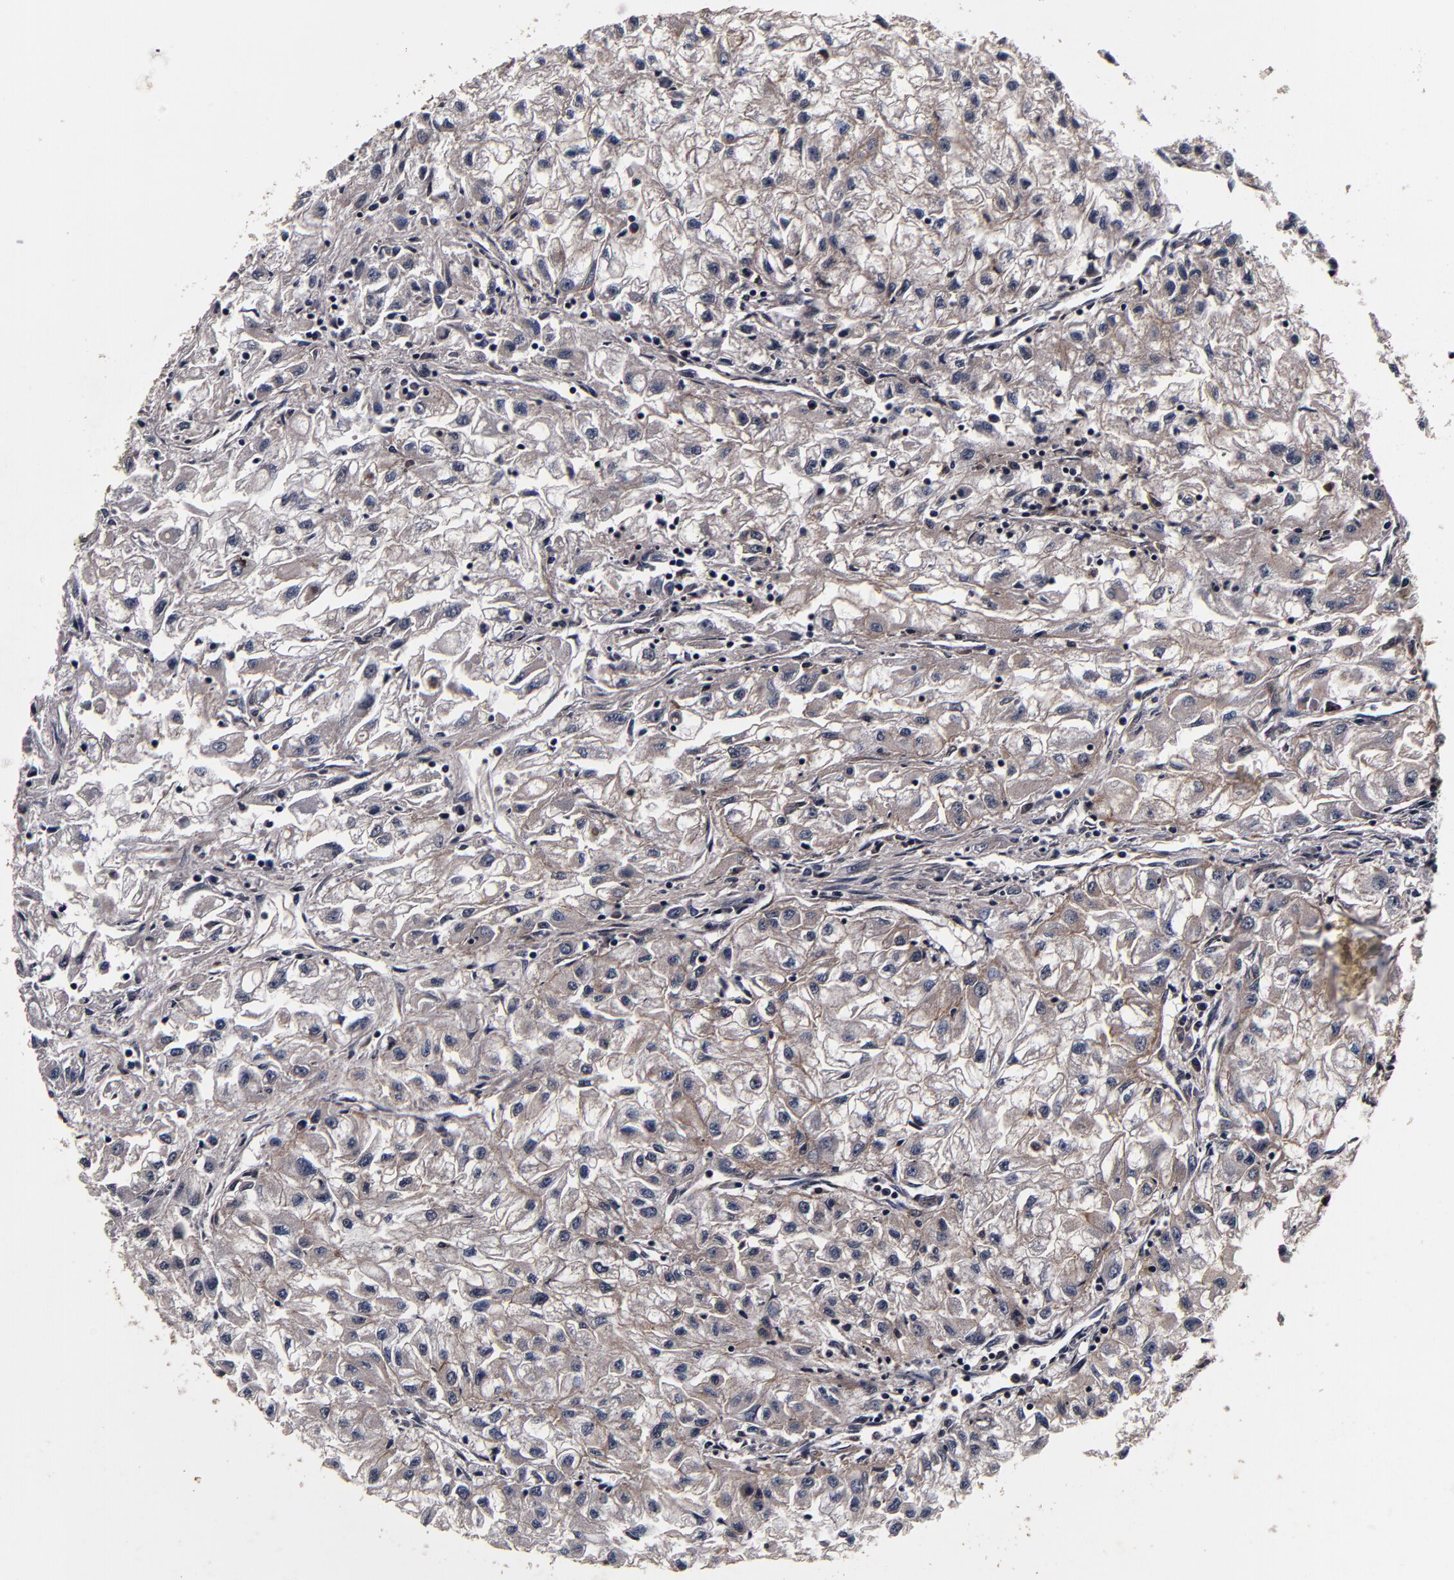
{"staining": {"intensity": "weak", "quantity": ">75%", "location": "cytoplasmic/membranous"}, "tissue": "renal cancer", "cell_type": "Tumor cells", "image_type": "cancer", "snomed": [{"axis": "morphology", "description": "Adenocarcinoma, NOS"}, {"axis": "topography", "description": "Kidney"}], "caption": "Immunohistochemistry photomicrograph of renal cancer (adenocarcinoma) stained for a protein (brown), which displays low levels of weak cytoplasmic/membranous staining in about >75% of tumor cells.", "gene": "MMP15", "patient": {"sex": "male", "age": 59}}